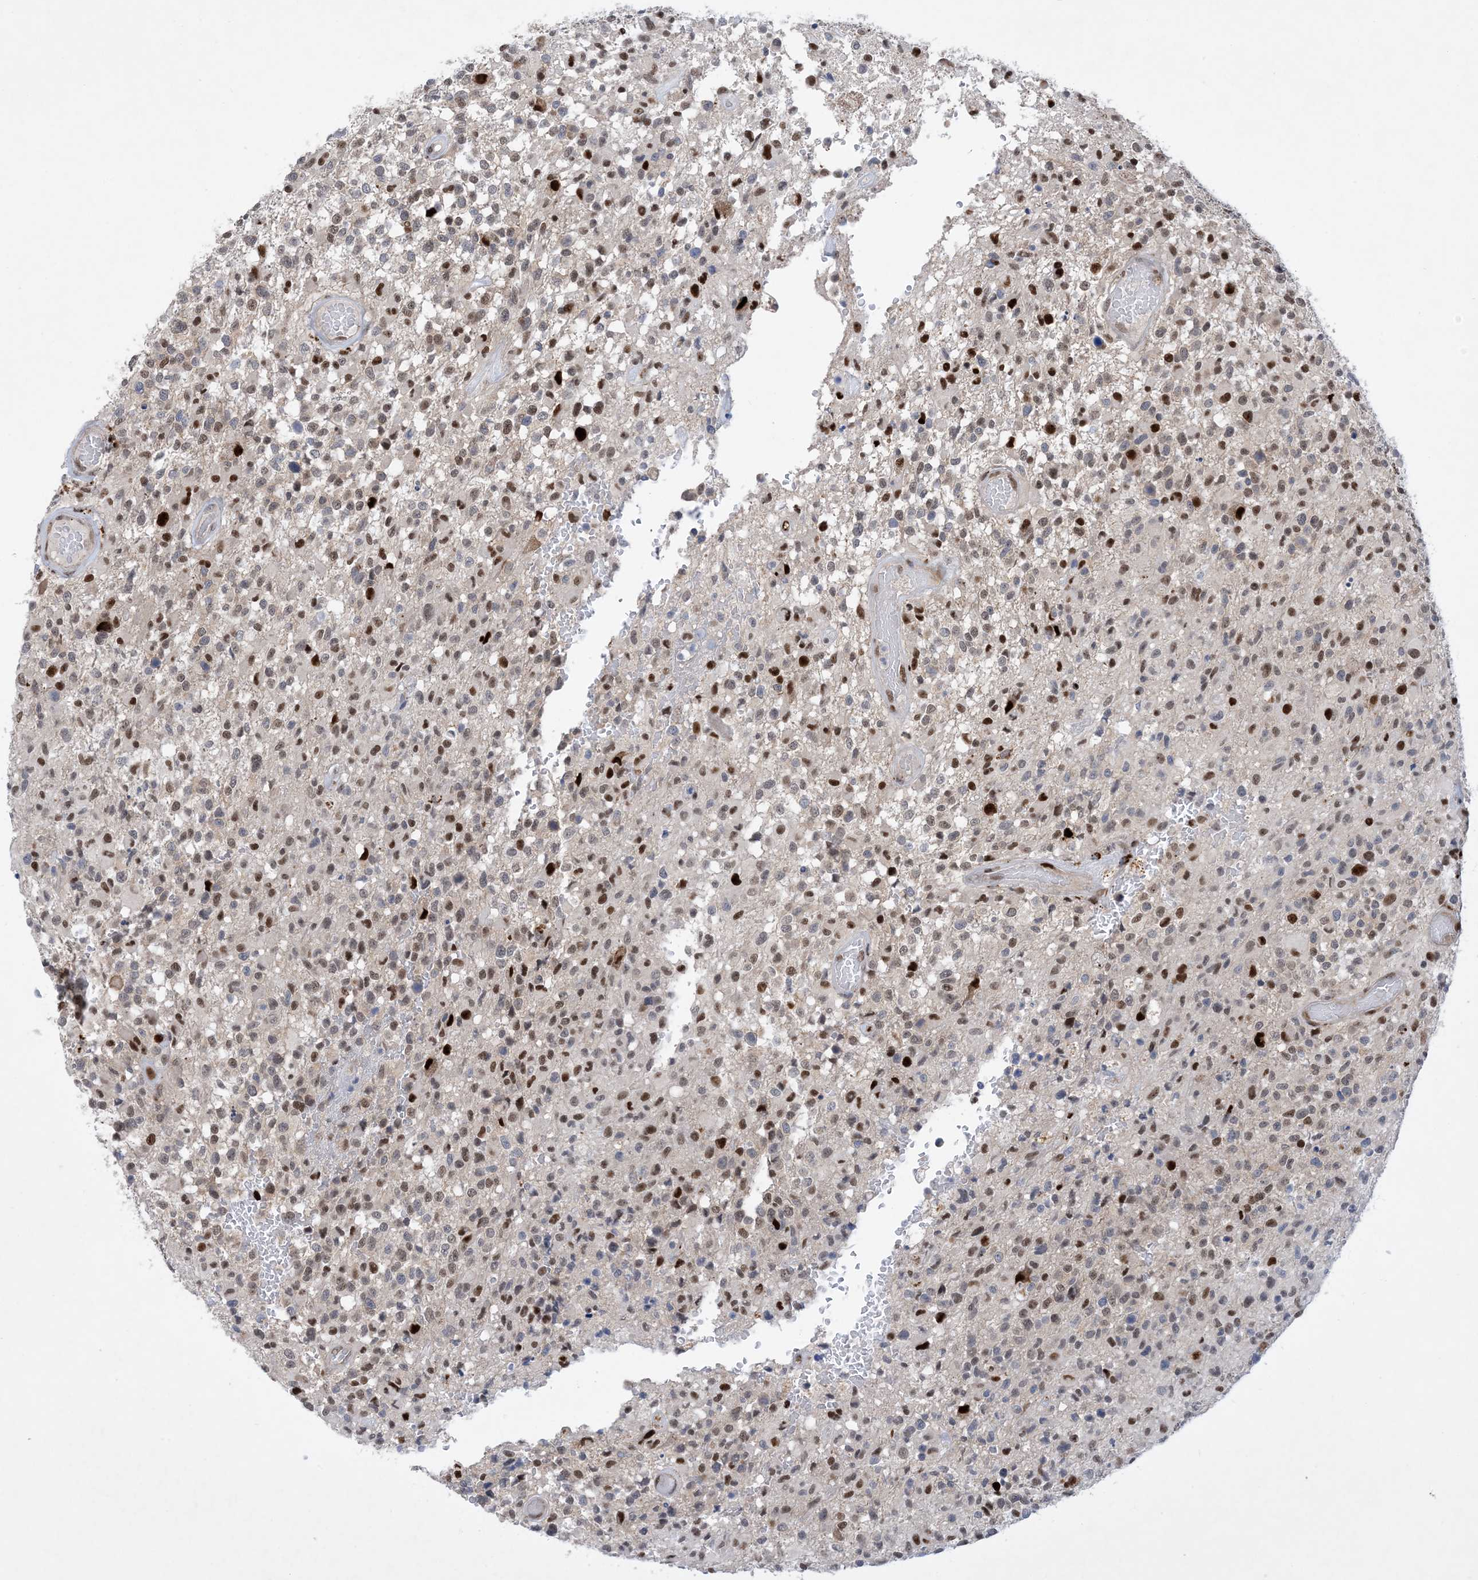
{"staining": {"intensity": "moderate", "quantity": ">75%", "location": "nuclear"}, "tissue": "glioma", "cell_type": "Tumor cells", "image_type": "cancer", "snomed": [{"axis": "morphology", "description": "Glioma, malignant, High grade"}, {"axis": "morphology", "description": "Glioblastoma, NOS"}, {"axis": "topography", "description": "Brain"}], "caption": "A high-resolution photomicrograph shows IHC staining of glioma, which displays moderate nuclear staining in about >75% of tumor cells.", "gene": "TSPYL1", "patient": {"sex": "male", "age": 60}}